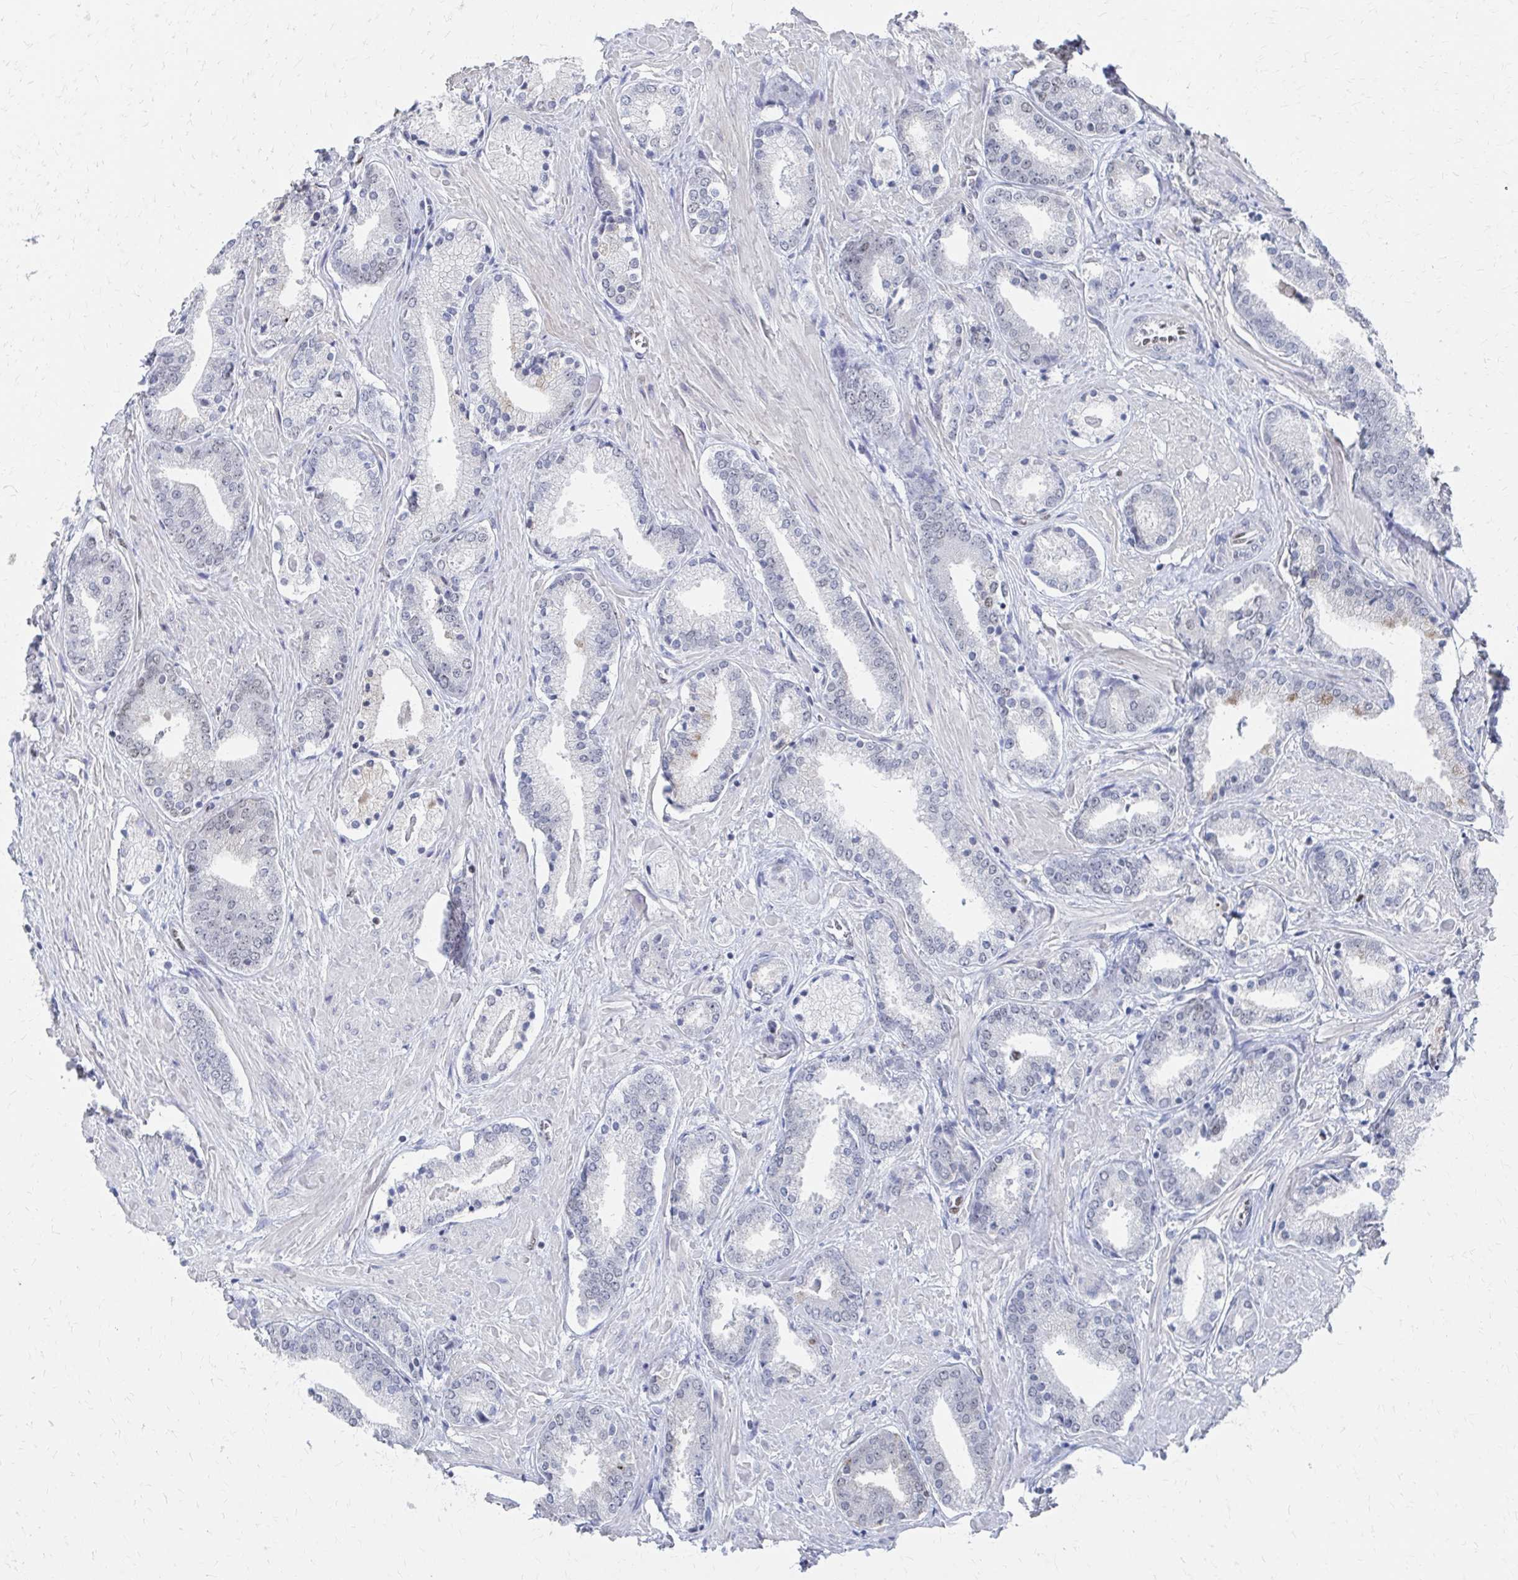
{"staining": {"intensity": "weak", "quantity": "<25%", "location": "nuclear"}, "tissue": "prostate cancer", "cell_type": "Tumor cells", "image_type": "cancer", "snomed": [{"axis": "morphology", "description": "Adenocarcinoma, High grade"}, {"axis": "topography", "description": "Prostate"}], "caption": "Immunohistochemistry image of adenocarcinoma (high-grade) (prostate) stained for a protein (brown), which shows no positivity in tumor cells.", "gene": "CDIN1", "patient": {"sex": "male", "age": 56}}